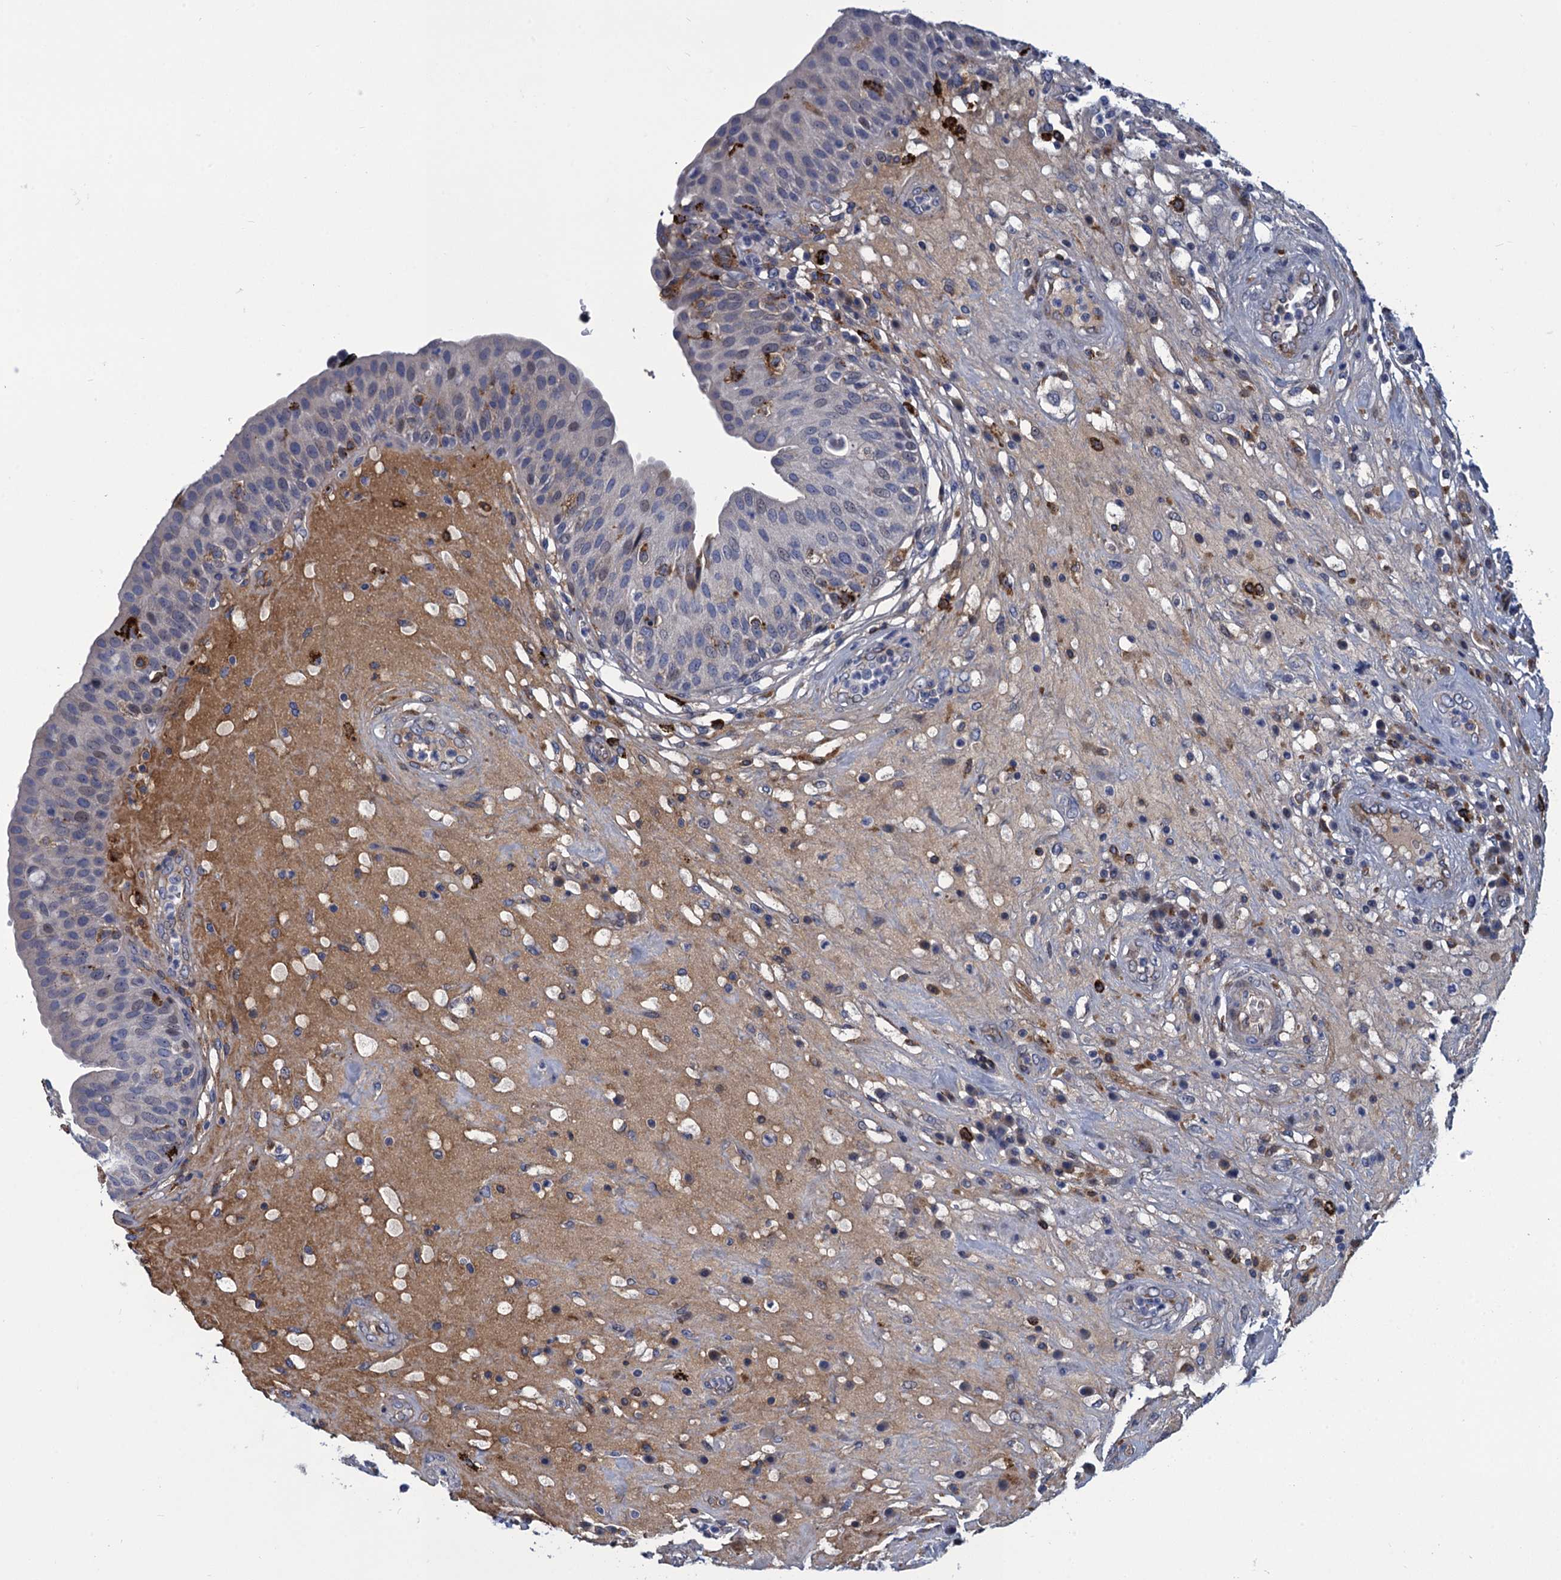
{"staining": {"intensity": "negative", "quantity": "none", "location": "none"}, "tissue": "urinary bladder", "cell_type": "Urothelial cells", "image_type": "normal", "snomed": [{"axis": "morphology", "description": "Normal tissue, NOS"}, {"axis": "topography", "description": "Urinary bladder"}], "caption": "Urothelial cells show no significant protein expression in benign urinary bladder. (DAB immunohistochemistry with hematoxylin counter stain).", "gene": "DNHD1", "patient": {"sex": "female", "age": 62}}